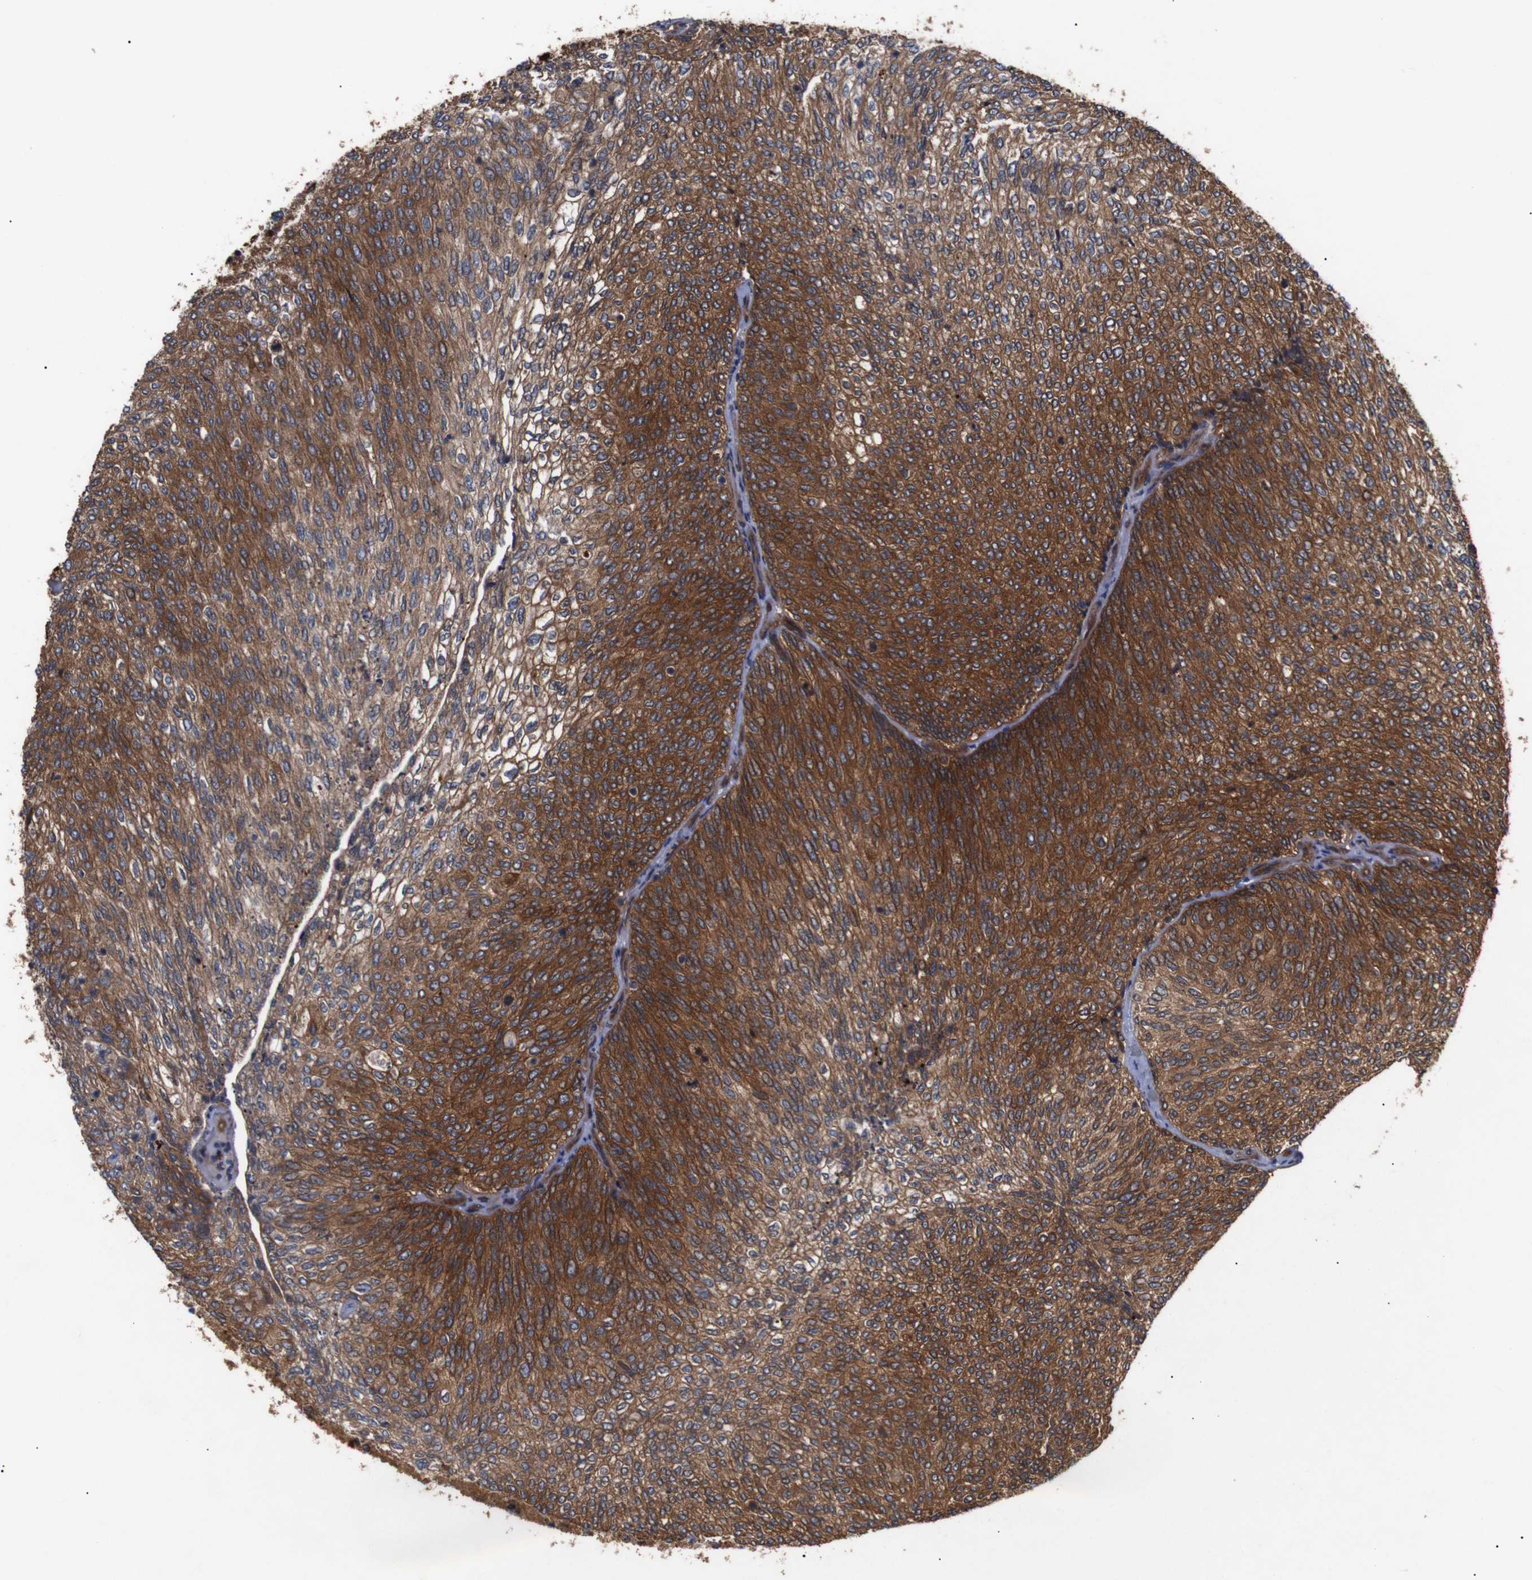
{"staining": {"intensity": "strong", "quantity": ">75%", "location": "cytoplasmic/membranous"}, "tissue": "urothelial cancer", "cell_type": "Tumor cells", "image_type": "cancer", "snomed": [{"axis": "morphology", "description": "Urothelial carcinoma, Low grade"}, {"axis": "topography", "description": "Urinary bladder"}], "caption": "Brown immunohistochemical staining in human urothelial carcinoma (low-grade) displays strong cytoplasmic/membranous expression in approximately >75% of tumor cells.", "gene": "PAWR", "patient": {"sex": "female", "age": 79}}